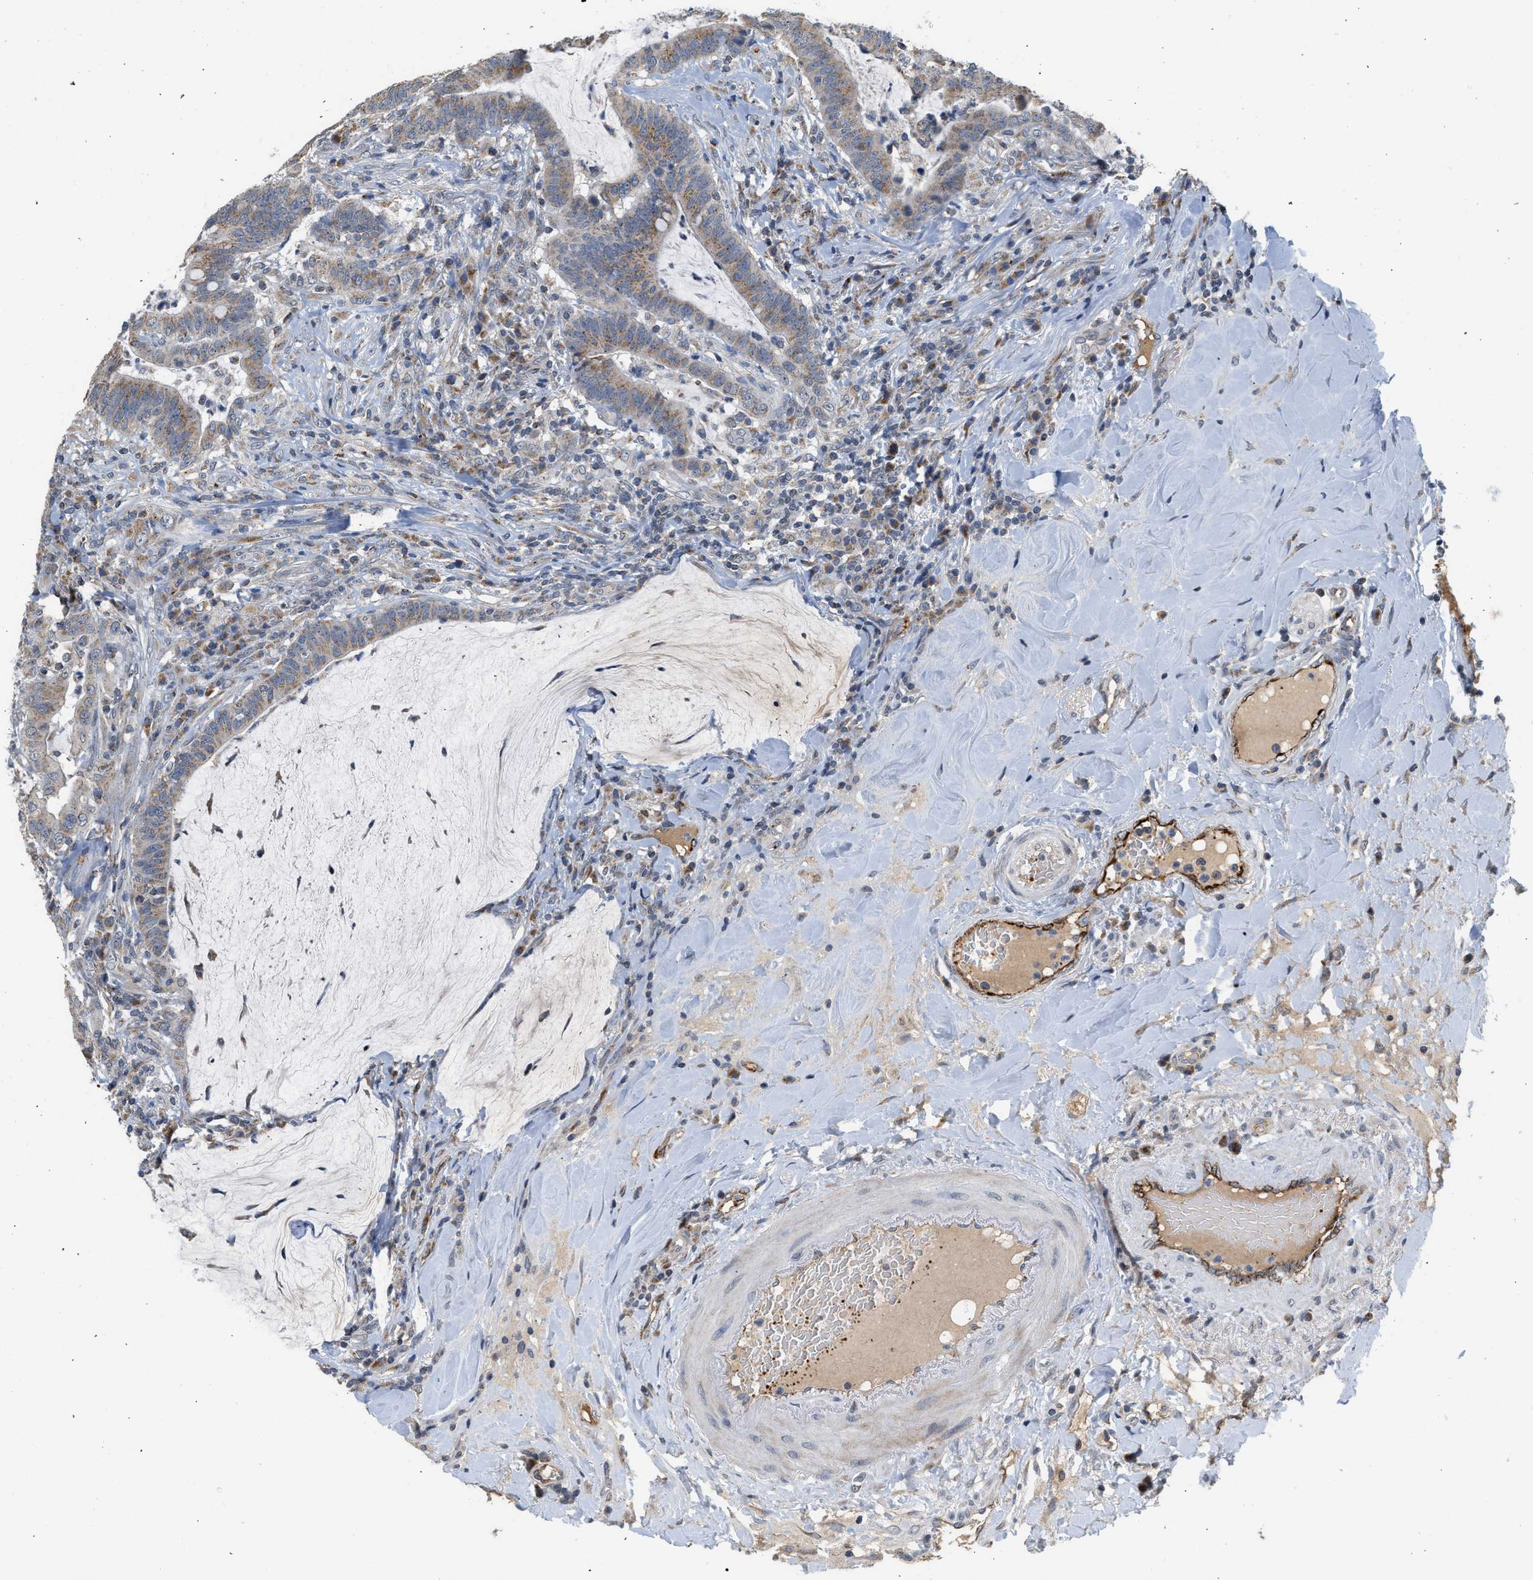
{"staining": {"intensity": "weak", "quantity": "<25%", "location": "cytoplasmic/membranous"}, "tissue": "colorectal cancer", "cell_type": "Tumor cells", "image_type": "cancer", "snomed": [{"axis": "morphology", "description": "Normal tissue, NOS"}, {"axis": "morphology", "description": "Adenocarcinoma, NOS"}, {"axis": "topography", "description": "Colon"}], "caption": "IHC histopathology image of neoplastic tissue: colorectal cancer stained with DAB shows no significant protein staining in tumor cells.", "gene": "PIM1", "patient": {"sex": "female", "age": 66}}